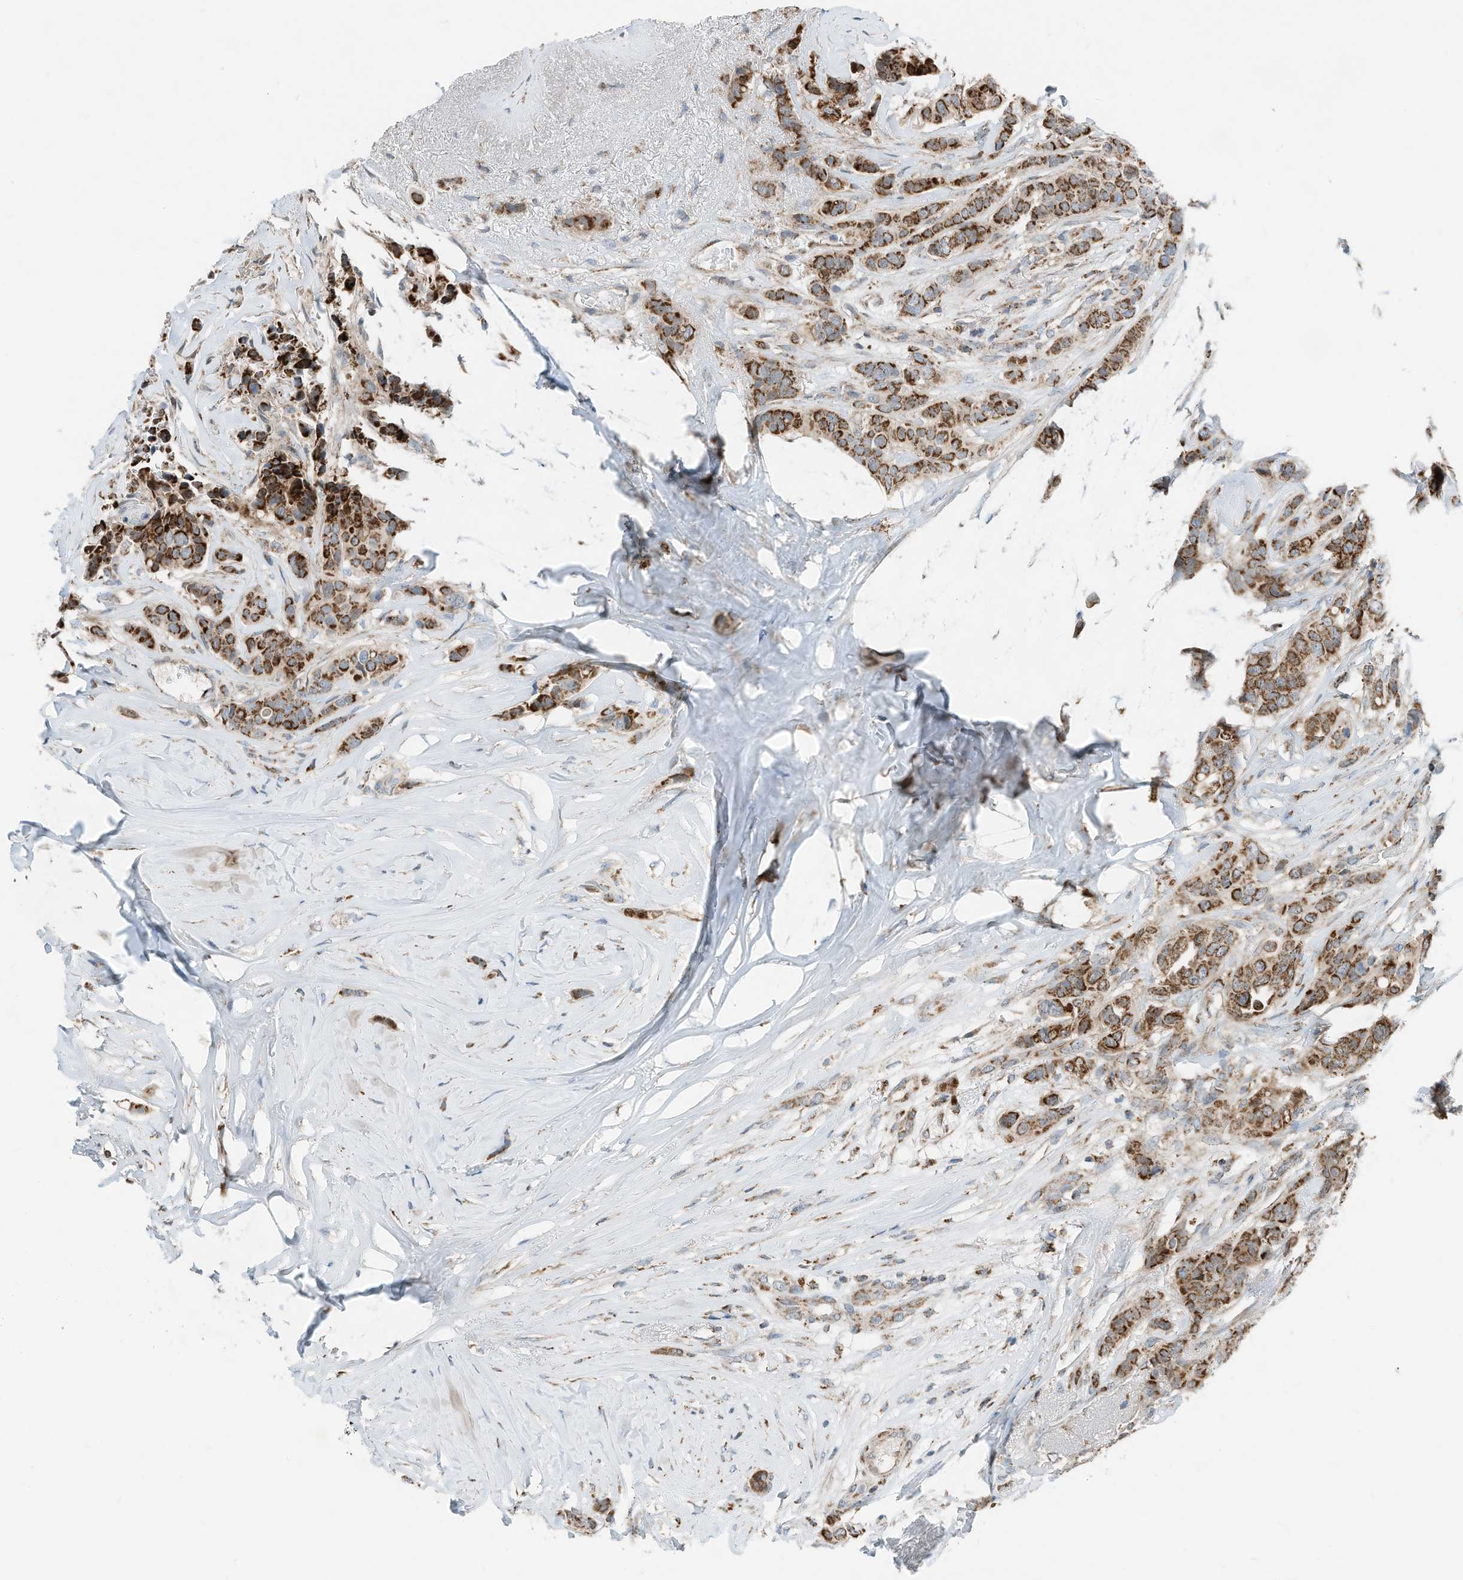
{"staining": {"intensity": "strong", "quantity": ">75%", "location": "cytoplasmic/membranous"}, "tissue": "breast cancer", "cell_type": "Tumor cells", "image_type": "cancer", "snomed": [{"axis": "morphology", "description": "Lobular carcinoma"}, {"axis": "topography", "description": "Breast"}], "caption": "Breast cancer was stained to show a protein in brown. There is high levels of strong cytoplasmic/membranous staining in approximately >75% of tumor cells. (brown staining indicates protein expression, while blue staining denotes nuclei).", "gene": "RMND1", "patient": {"sex": "female", "age": 51}}